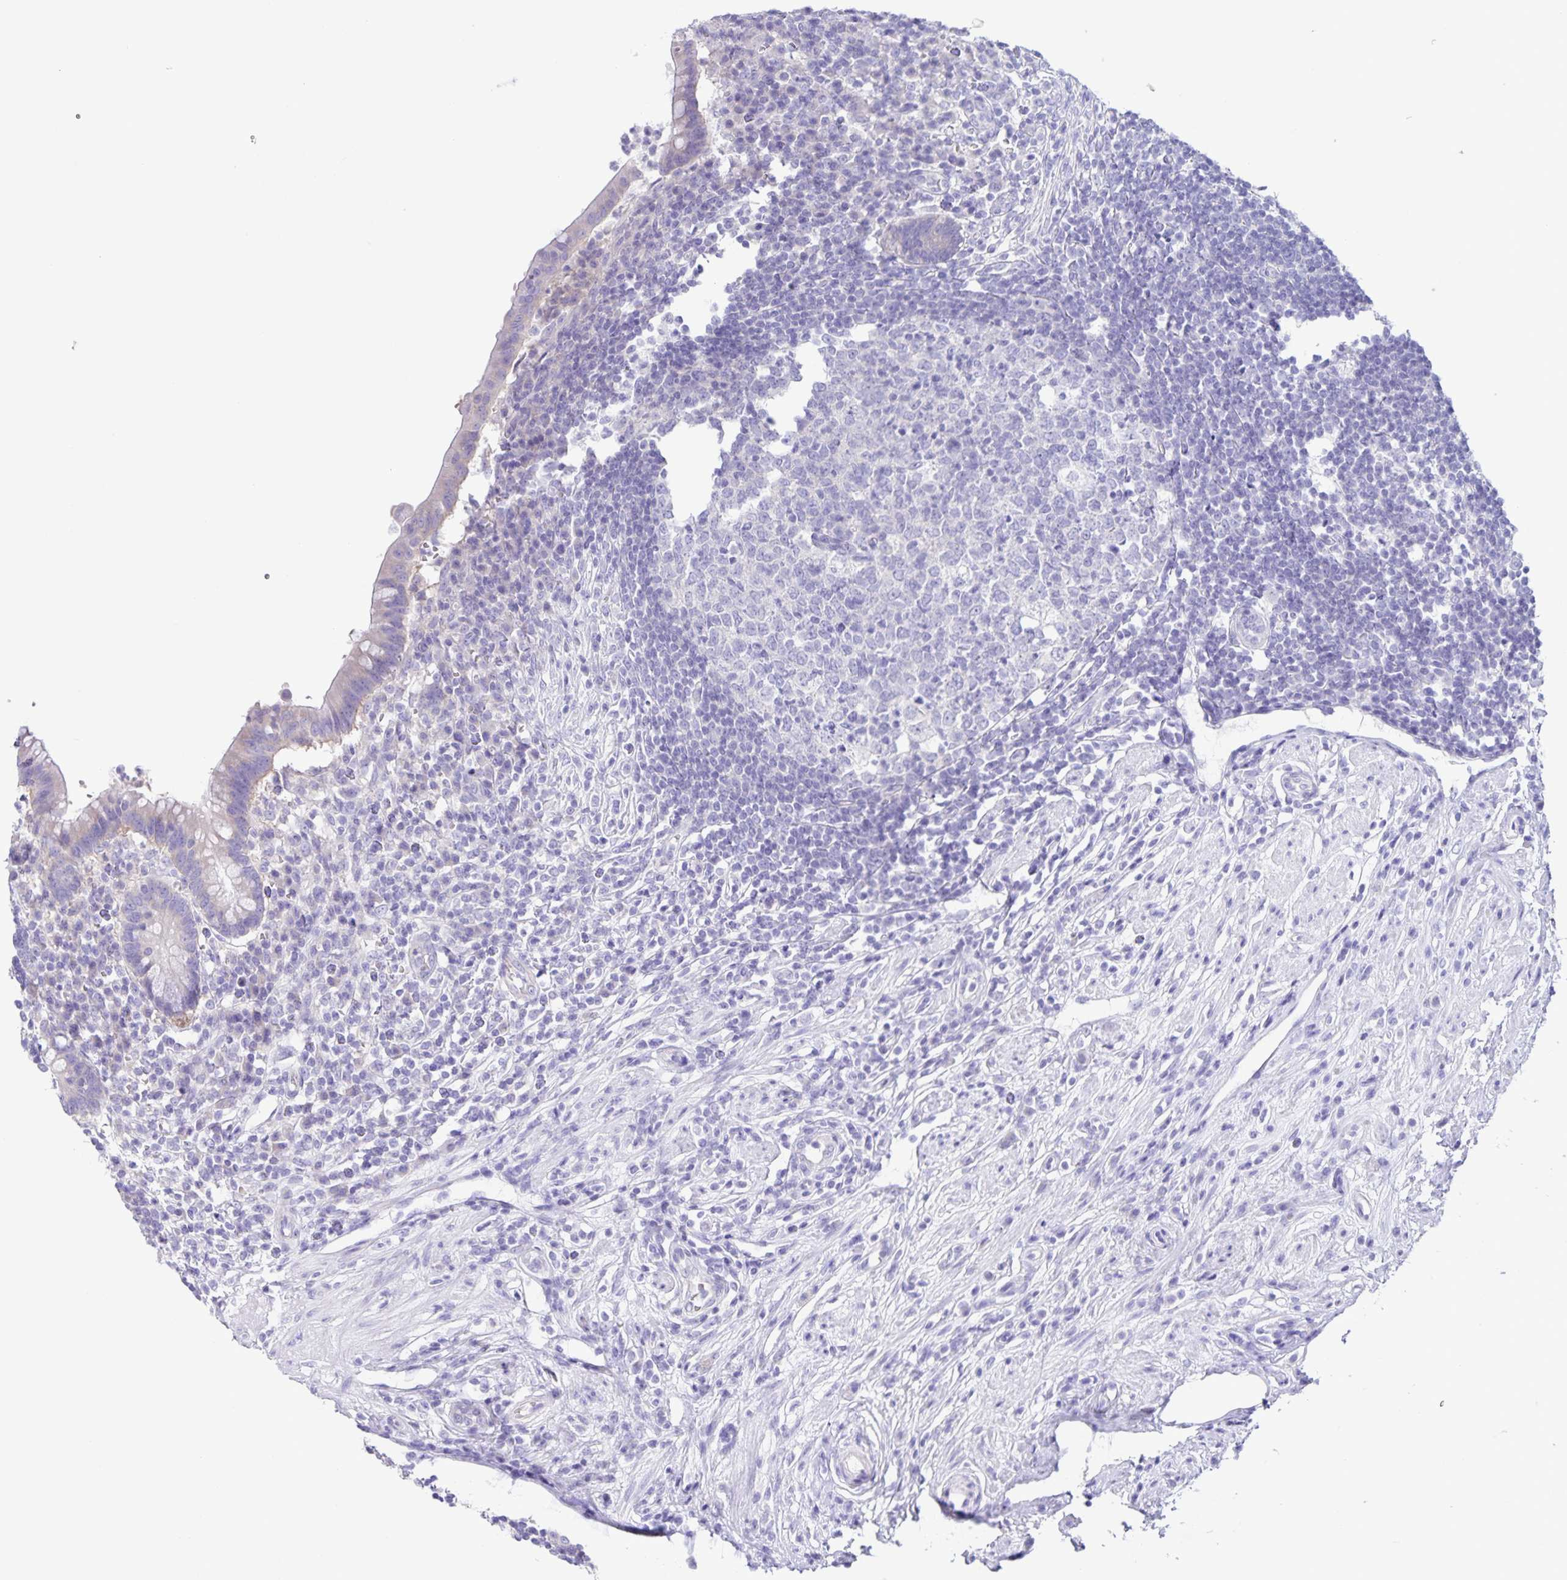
{"staining": {"intensity": "negative", "quantity": "none", "location": "none"}, "tissue": "appendix", "cell_type": "Glandular cells", "image_type": "normal", "snomed": [{"axis": "morphology", "description": "Normal tissue, NOS"}, {"axis": "topography", "description": "Appendix"}], "caption": "The photomicrograph displays no staining of glandular cells in unremarkable appendix.", "gene": "CAPSL", "patient": {"sex": "female", "age": 56}}